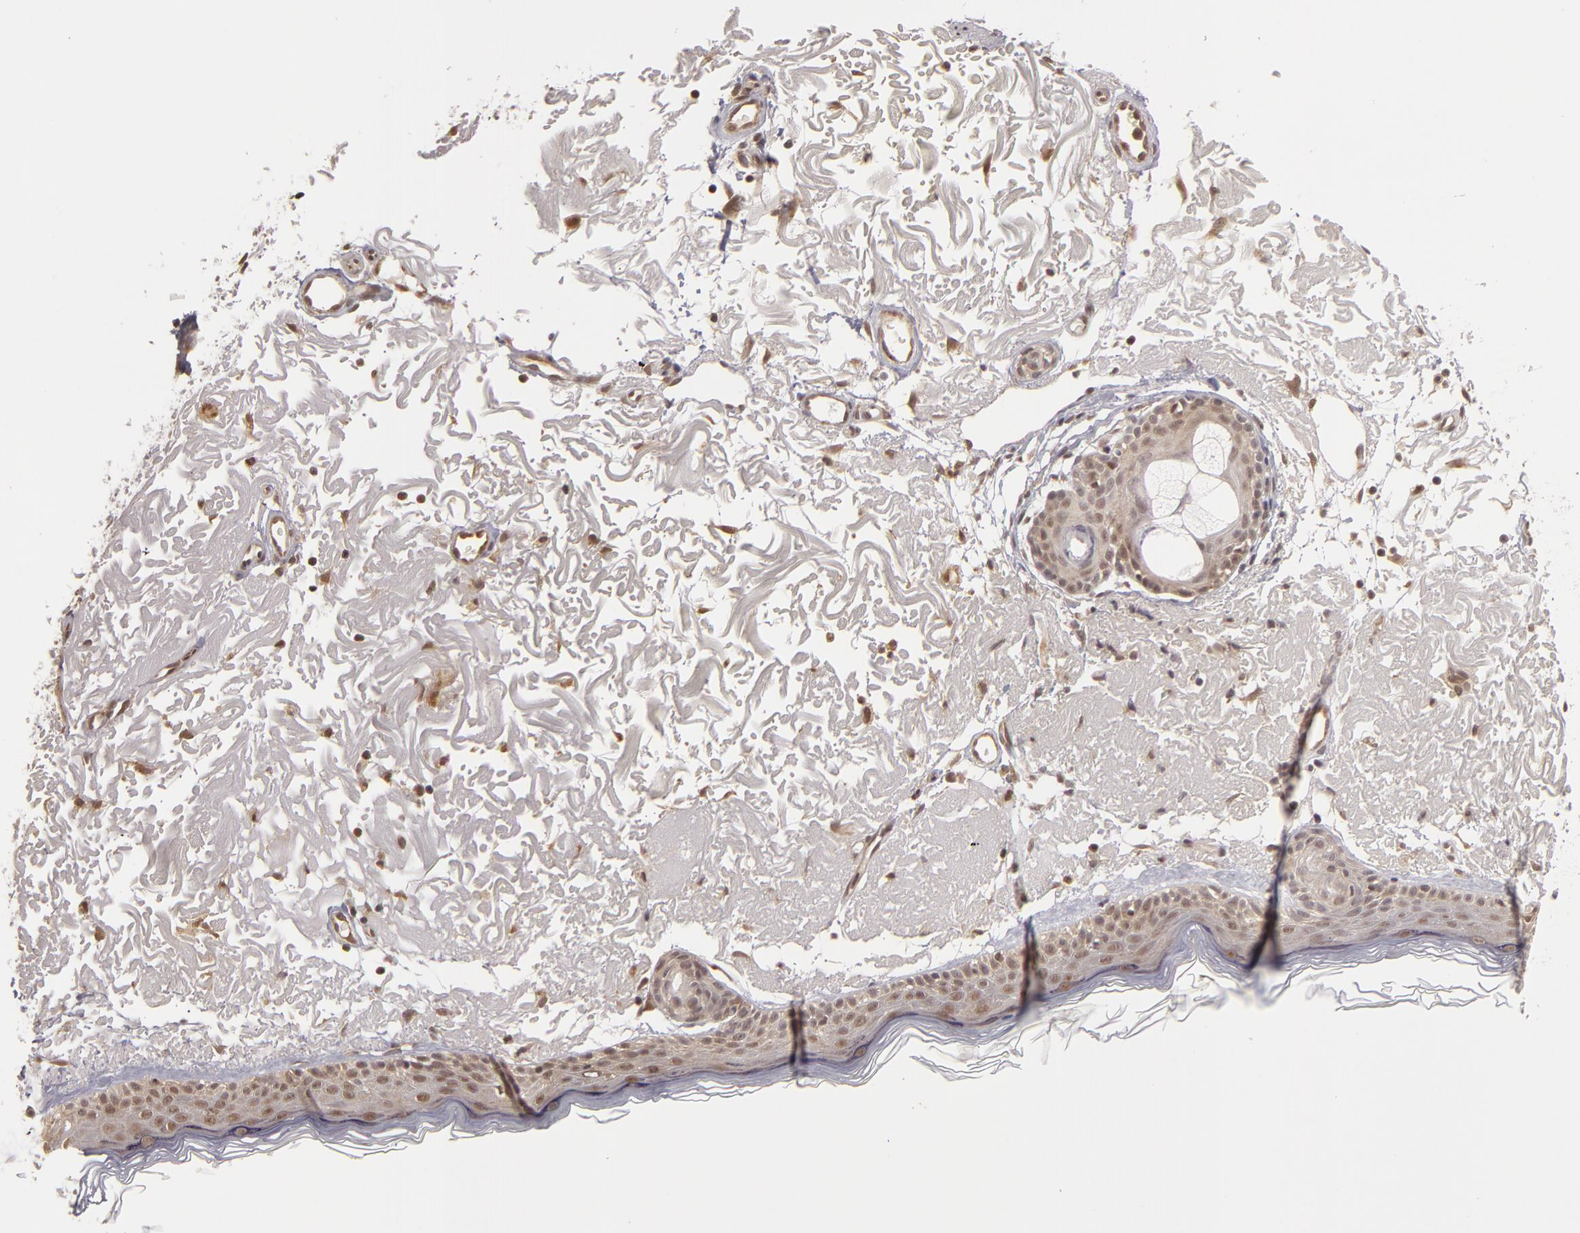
{"staining": {"intensity": "moderate", "quantity": ">75%", "location": "nuclear"}, "tissue": "skin", "cell_type": "Fibroblasts", "image_type": "normal", "snomed": [{"axis": "morphology", "description": "Normal tissue, NOS"}, {"axis": "topography", "description": "Skin"}], "caption": "Immunohistochemical staining of normal human skin demonstrates medium levels of moderate nuclear expression in approximately >75% of fibroblasts. (IHC, brightfield microscopy, high magnification).", "gene": "ZNF133", "patient": {"sex": "female", "age": 90}}